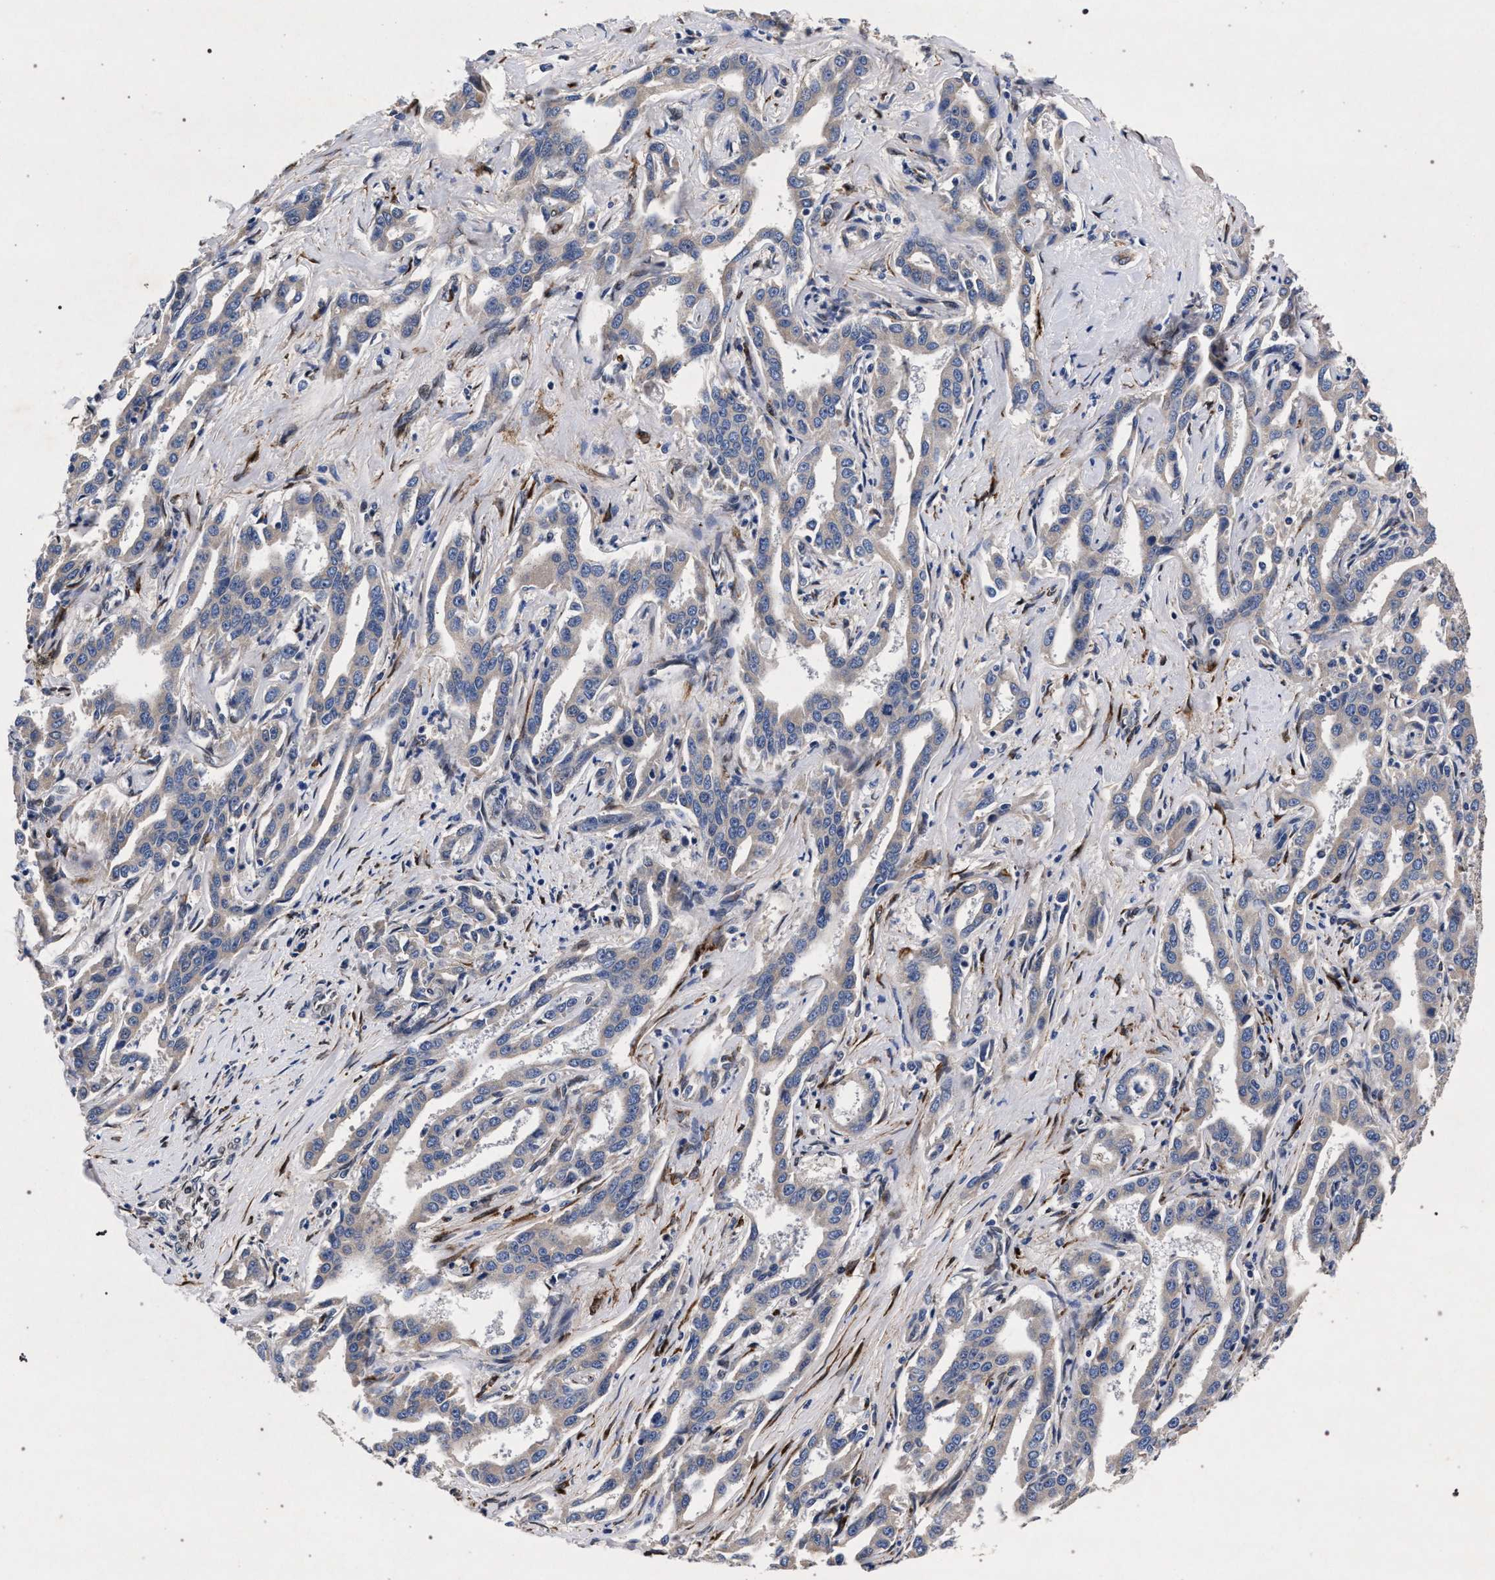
{"staining": {"intensity": "negative", "quantity": "none", "location": "none"}, "tissue": "liver cancer", "cell_type": "Tumor cells", "image_type": "cancer", "snomed": [{"axis": "morphology", "description": "Cholangiocarcinoma"}, {"axis": "topography", "description": "Liver"}], "caption": "A photomicrograph of cholangiocarcinoma (liver) stained for a protein displays no brown staining in tumor cells.", "gene": "NEK7", "patient": {"sex": "male", "age": 59}}